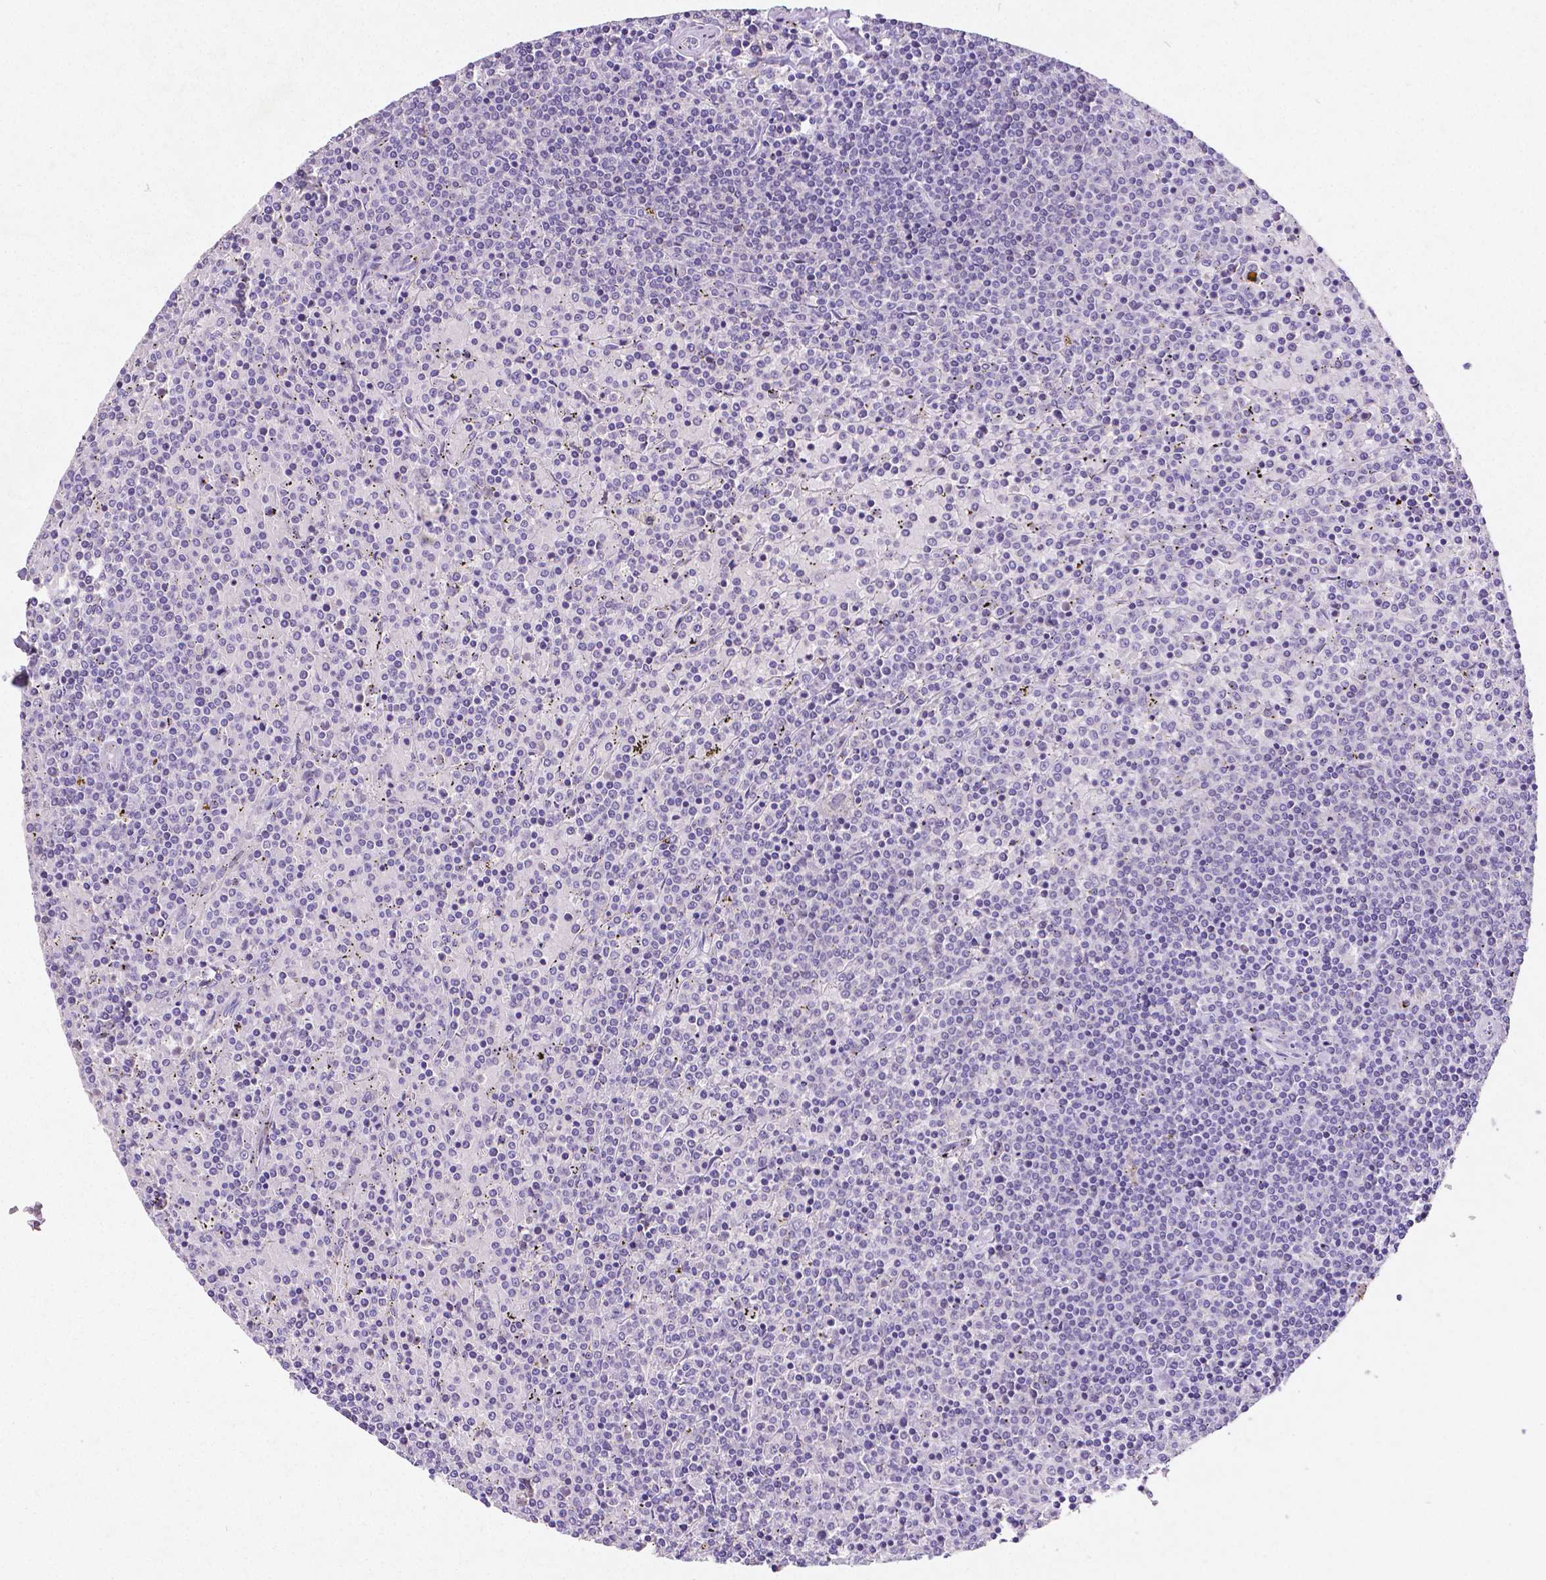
{"staining": {"intensity": "negative", "quantity": "none", "location": "none"}, "tissue": "lymphoma", "cell_type": "Tumor cells", "image_type": "cancer", "snomed": [{"axis": "morphology", "description": "Malignant lymphoma, non-Hodgkin's type, Low grade"}, {"axis": "topography", "description": "Spleen"}], "caption": "IHC of human lymphoma shows no expression in tumor cells. (DAB IHC visualized using brightfield microscopy, high magnification).", "gene": "SATB2", "patient": {"sex": "female", "age": 77}}